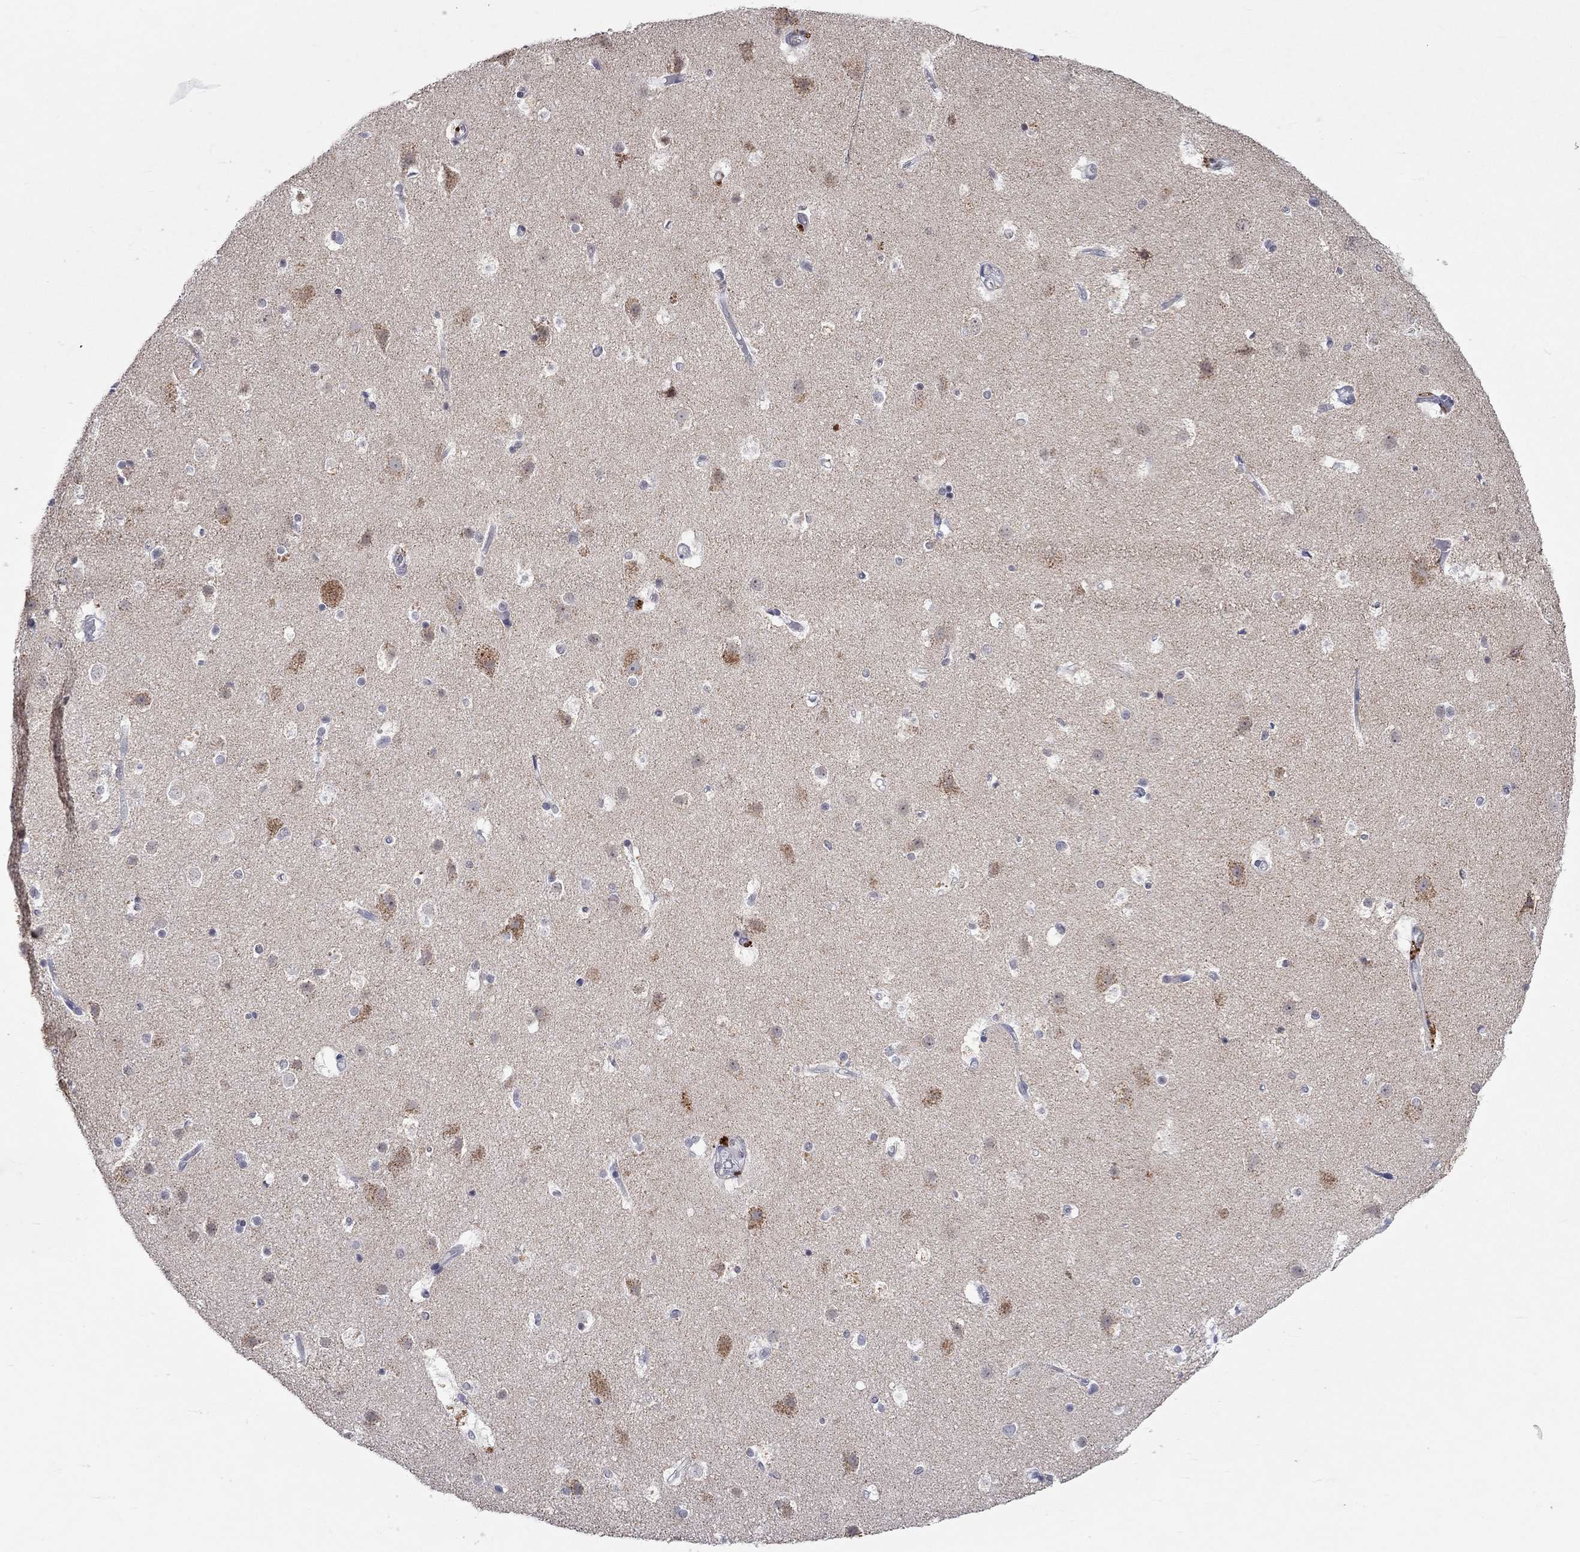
{"staining": {"intensity": "negative", "quantity": "none", "location": "none"}, "tissue": "cerebral cortex", "cell_type": "Endothelial cells", "image_type": "normal", "snomed": [{"axis": "morphology", "description": "Normal tissue, NOS"}, {"axis": "topography", "description": "Cerebral cortex"}], "caption": "IHC of benign human cerebral cortex exhibits no staining in endothelial cells.", "gene": "TMEM143", "patient": {"sex": "female", "age": 52}}